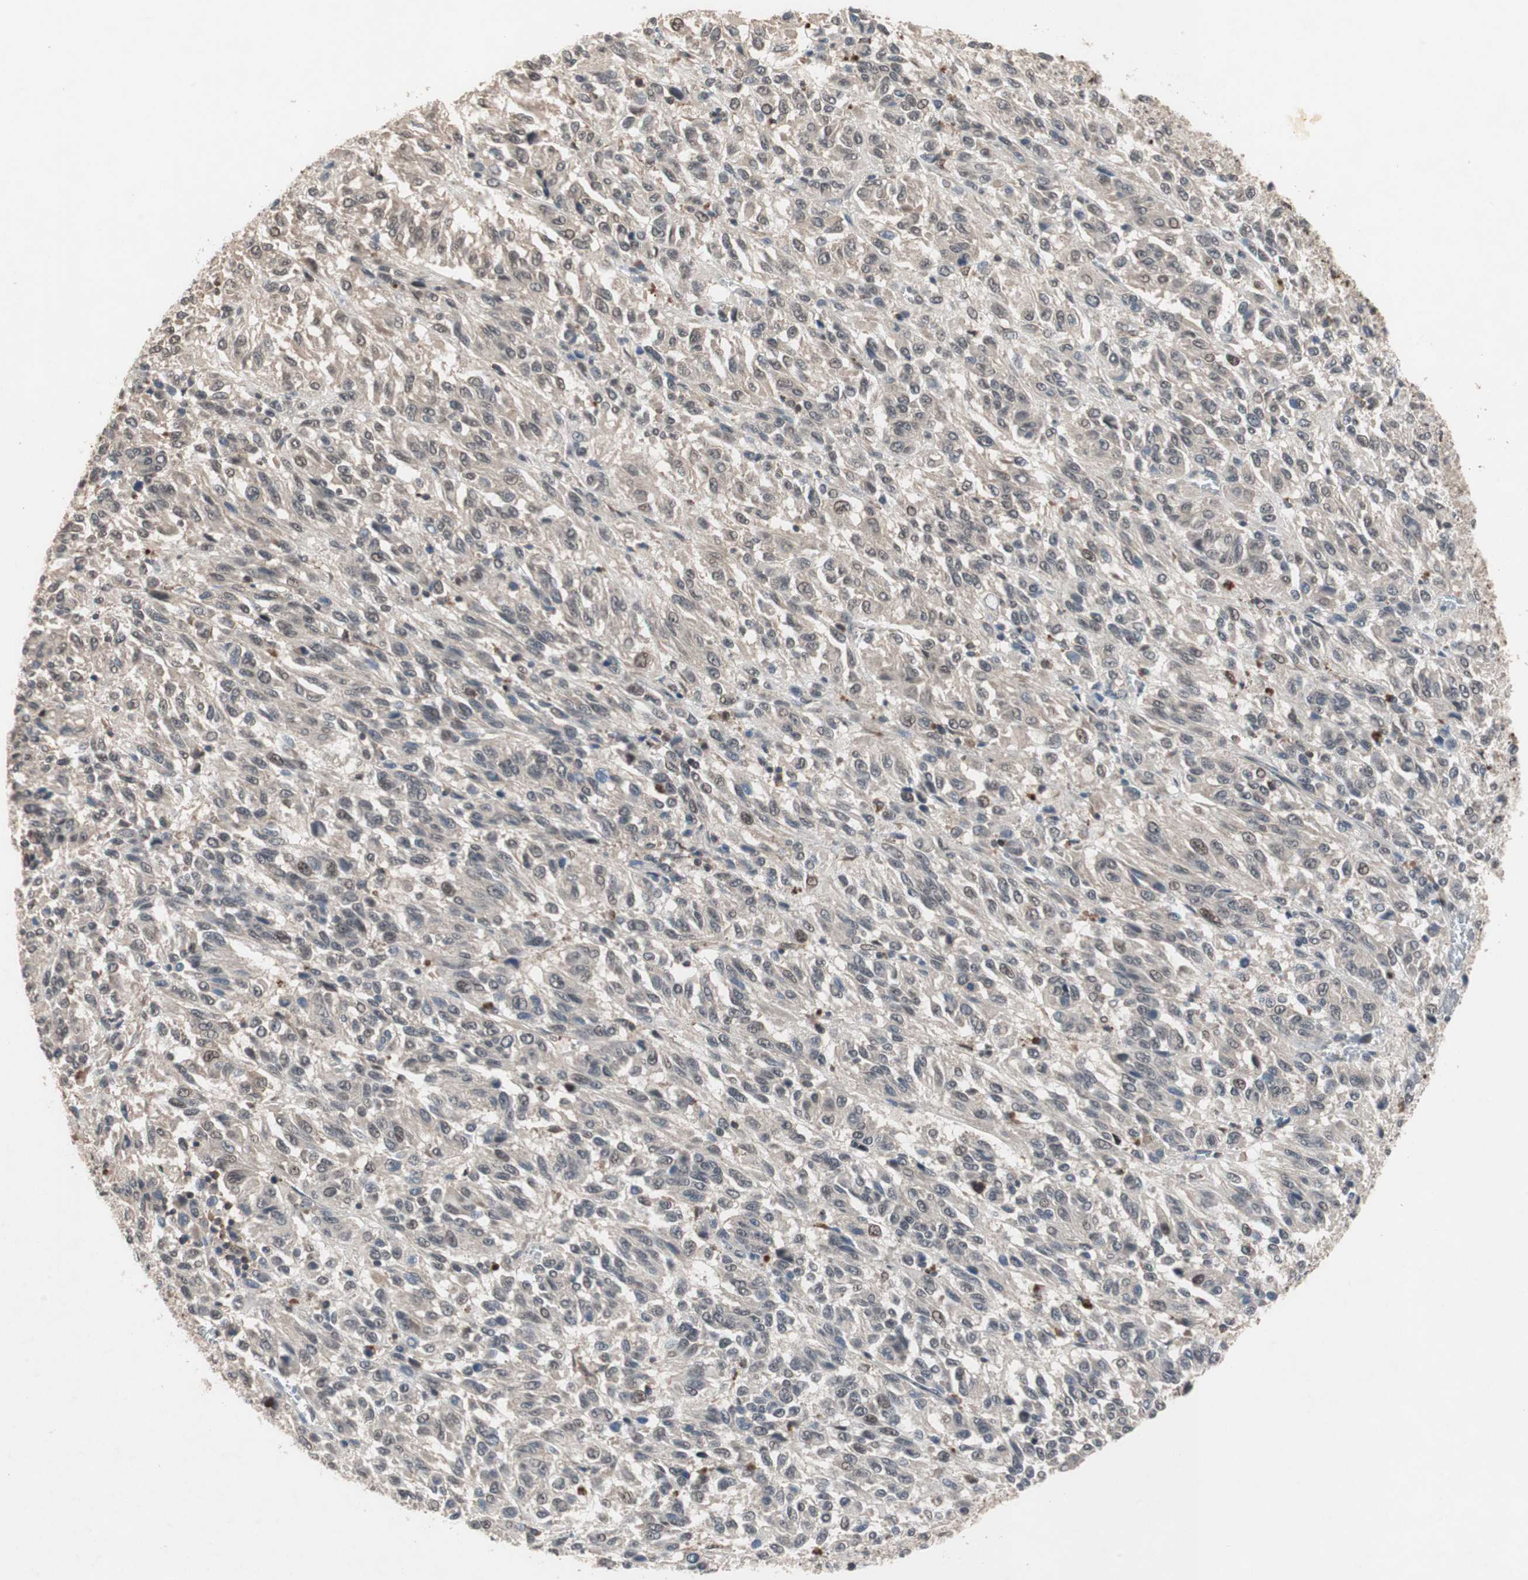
{"staining": {"intensity": "moderate", "quantity": "25%-75%", "location": "cytoplasmic/membranous,nuclear"}, "tissue": "melanoma", "cell_type": "Tumor cells", "image_type": "cancer", "snomed": [{"axis": "morphology", "description": "Malignant melanoma, Metastatic site"}, {"axis": "topography", "description": "Lung"}], "caption": "A photomicrograph of human melanoma stained for a protein shows moderate cytoplasmic/membranous and nuclear brown staining in tumor cells.", "gene": "GART", "patient": {"sex": "male", "age": 64}}